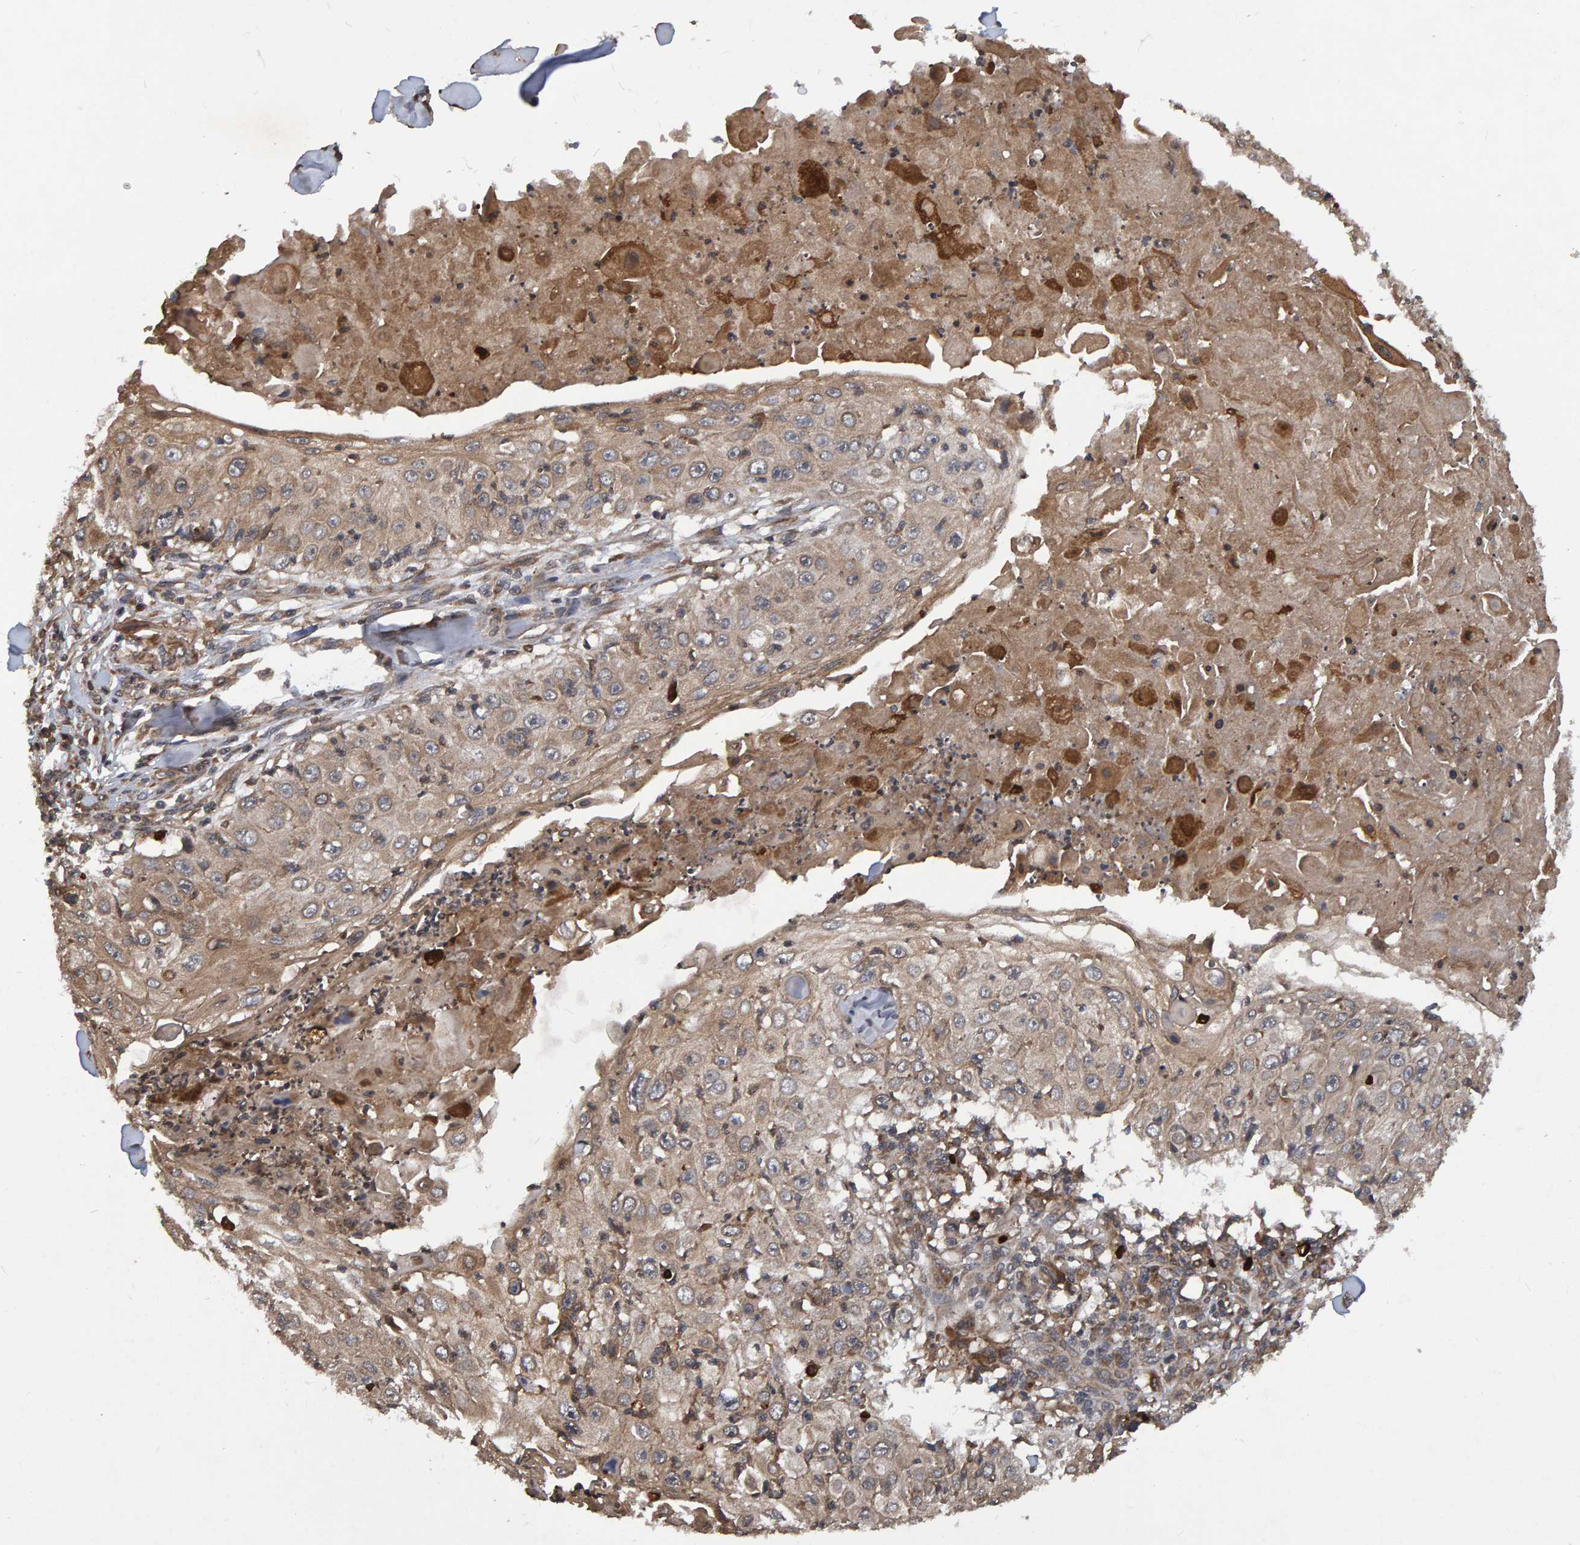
{"staining": {"intensity": "weak", "quantity": ">75%", "location": "cytoplasmic/membranous"}, "tissue": "skin cancer", "cell_type": "Tumor cells", "image_type": "cancer", "snomed": [{"axis": "morphology", "description": "Squamous cell carcinoma, NOS"}, {"axis": "topography", "description": "Skin"}], "caption": "A photomicrograph of human skin cancer stained for a protein demonstrates weak cytoplasmic/membranous brown staining in tumor cells.", "gene": "GAB2", "patient": {"sex": "male", "age": 86}}